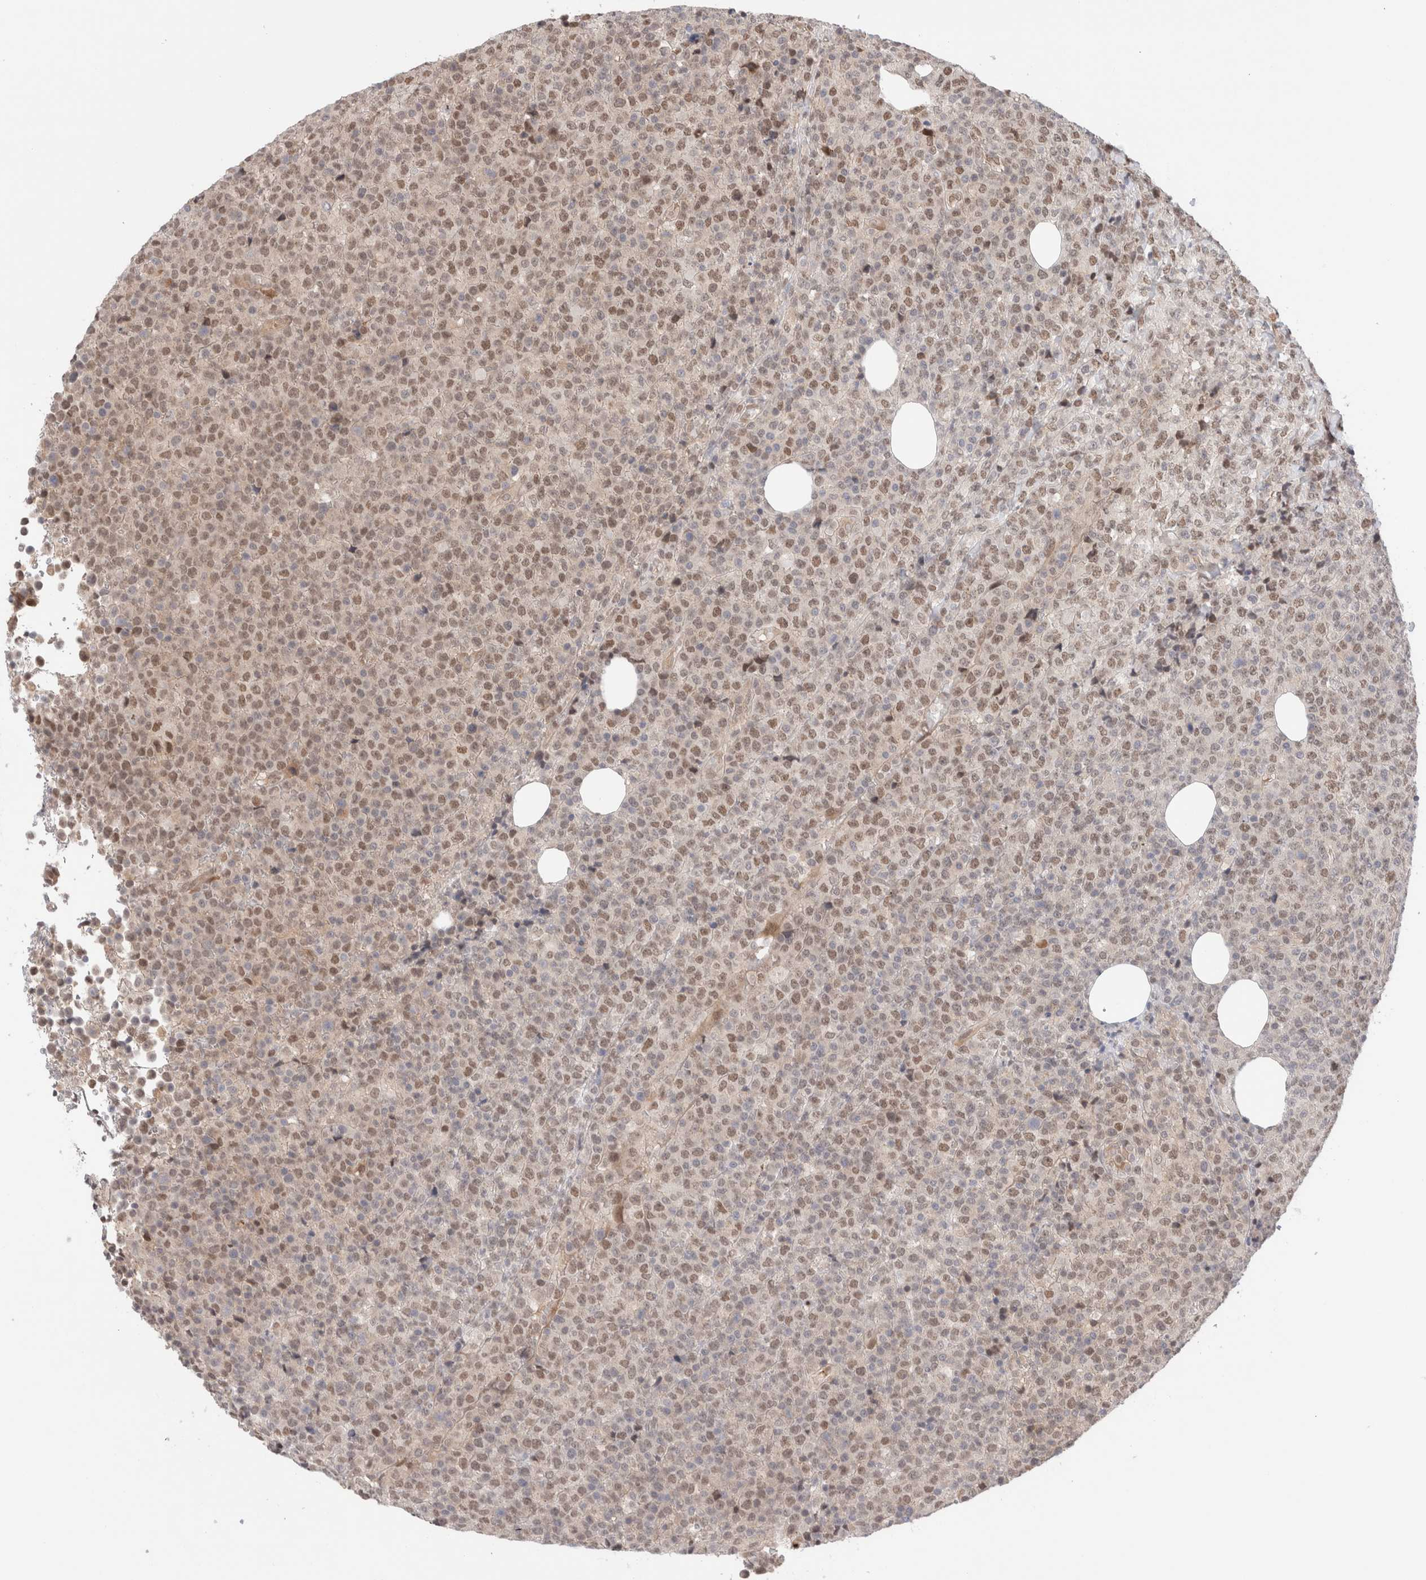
{"staining": {"intensity": "weak", "quantity": ">75%", "location": "nuclear"}, "tissue": "lymphoma", "cell_type": "Tumor cells", "image_type": "cancer", "snomed": [{"axis": "morphology", "description": "Malignant lymphoma, non-Hodgkin's type, High grade"}, {"axis": "topography", "description": "Lymph node"}], "caption": "An immunohistochemistry (IHC) image of neoplastic tissue is shown. Protein staining in brown labels weak nuclear positivity in lymphoma within tumor cells.", "gene": "GATAD2A", "patient": {"sex": "male", "age": 13}}